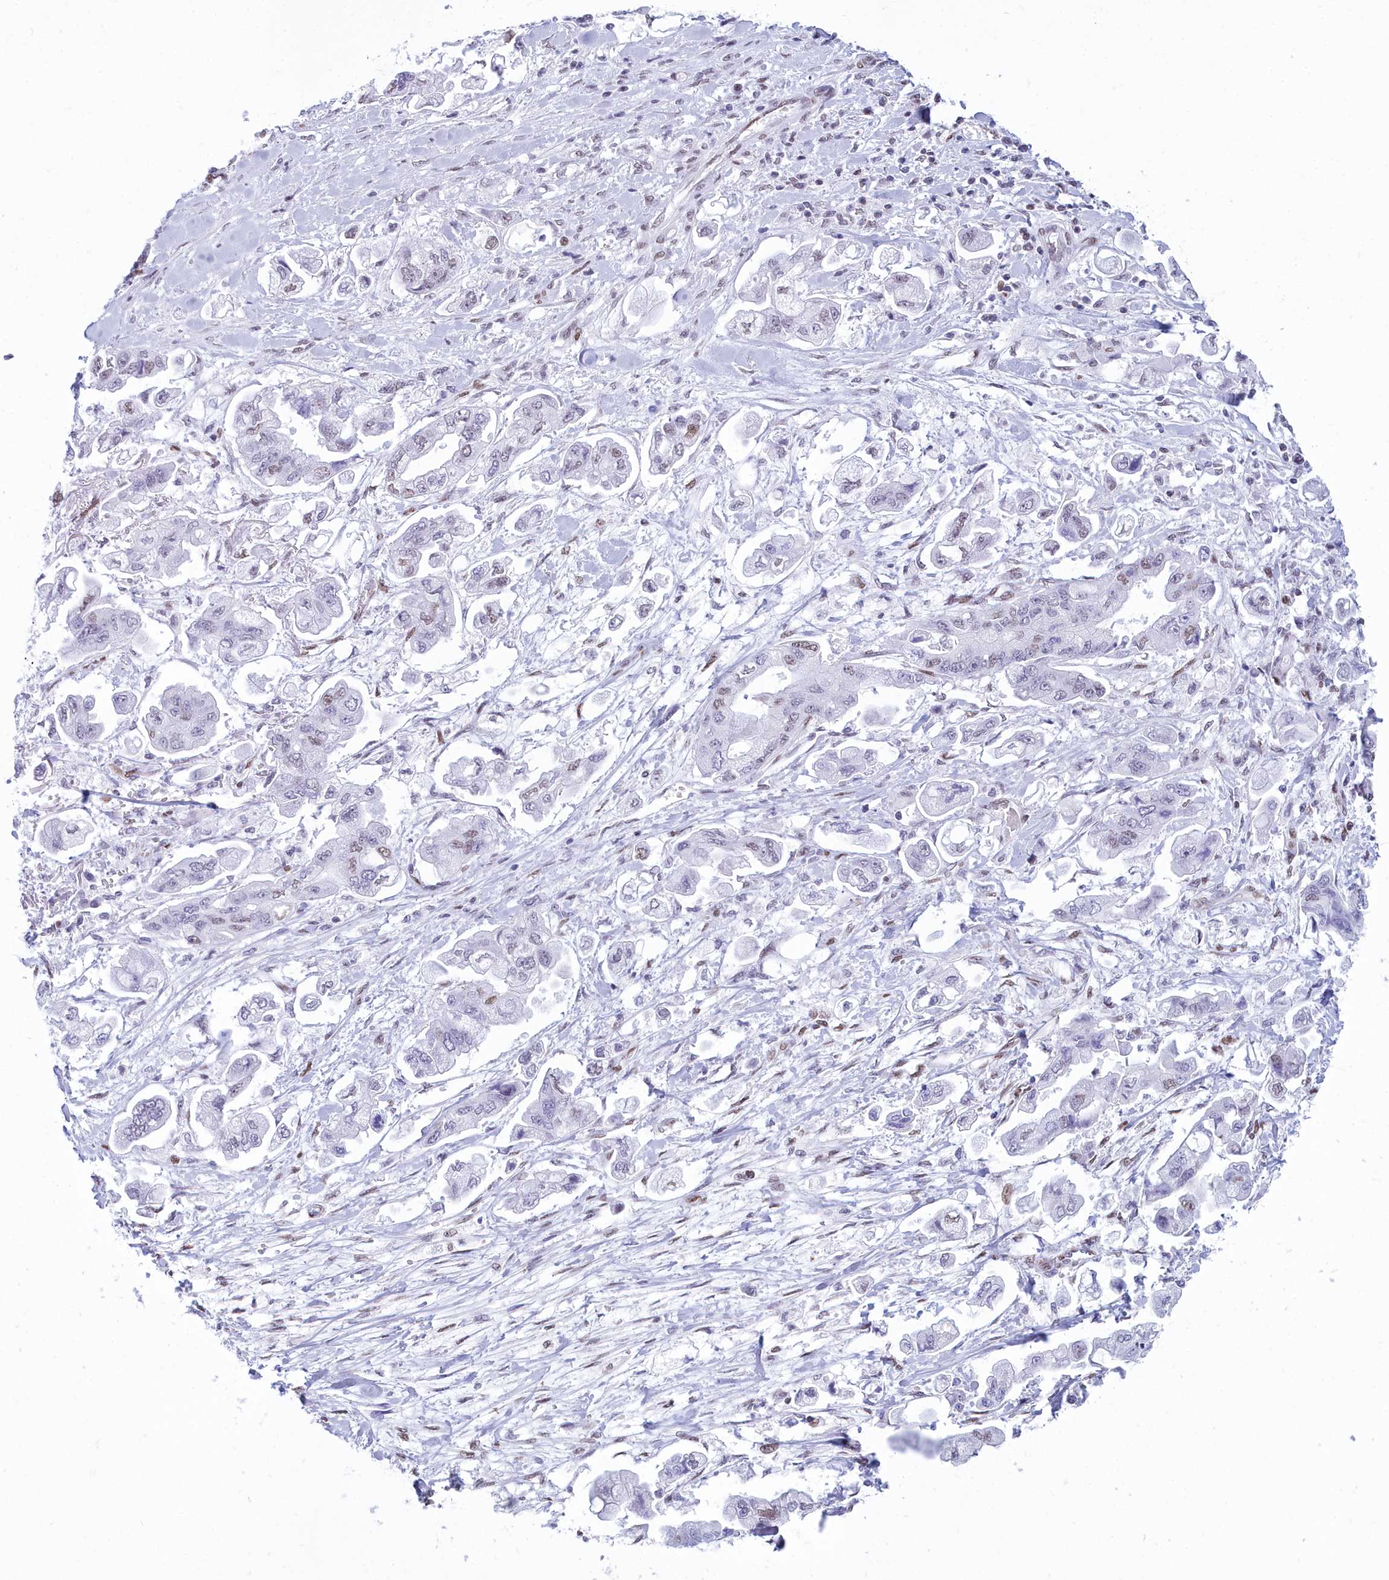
{"staining": {"intensity": "weak", "quantity": "<25%", "location": "nuclear"}, "tissue": "stomach cancer", "cell_type": "Tumor cells", "image_type": "cancer", "snomed": [{"axis": "morphology", "description": "Adenocarcinoma, NOS"}, {"axis": "topography", "description": "Stomach"}], "caption": "High magnification brightfield microscopy of adenocarcinoma (stomach) stained with DAB (3,3'-diaminobenzidine) (brown) and counterstained with hematoxylin (blue): tumor cells show no significant positivity.", "gene": "CDC26", "patient": {"sex": "male", "age": 62}}